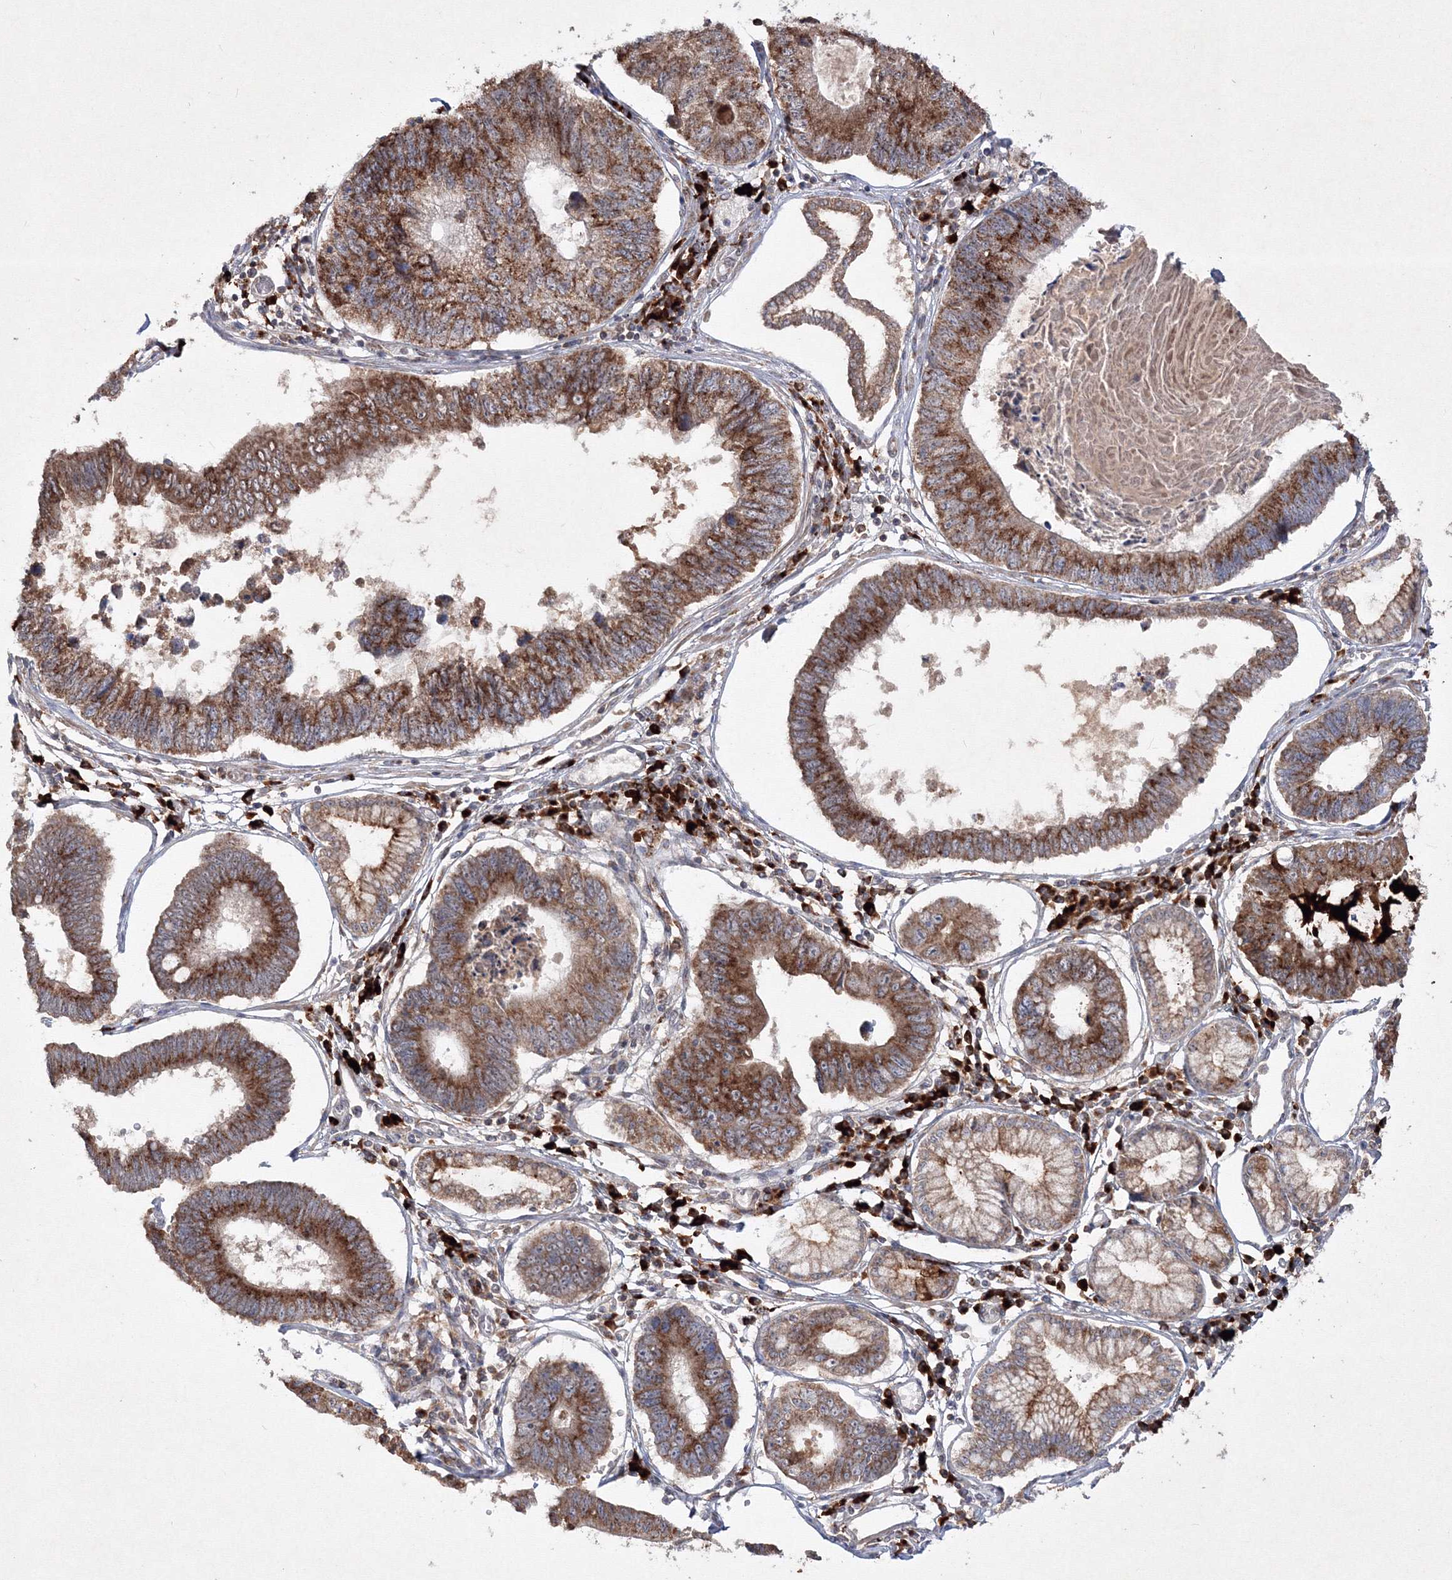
{"staining": {"intensity": "moderate", "quantity": ">75%", "location": "cytoplasmic/membranous"}, "tissue": "stomach cancer", "cell_type": "Tumor cells", "image_type": "cancer", "snomed": [{"axis": "morphology", "description": "Adenocarcinoma, NOS"}, {"axis": "topography", "description": "Stomach"}], "caption": "Immunohistochemical staining of stomach cancer reveals moderate cytoplasmic/membranous protein positivity in approximately >75% of tumor cells.", "gene": "PEX13", "patient": {"sex": "male", "age": 59}}